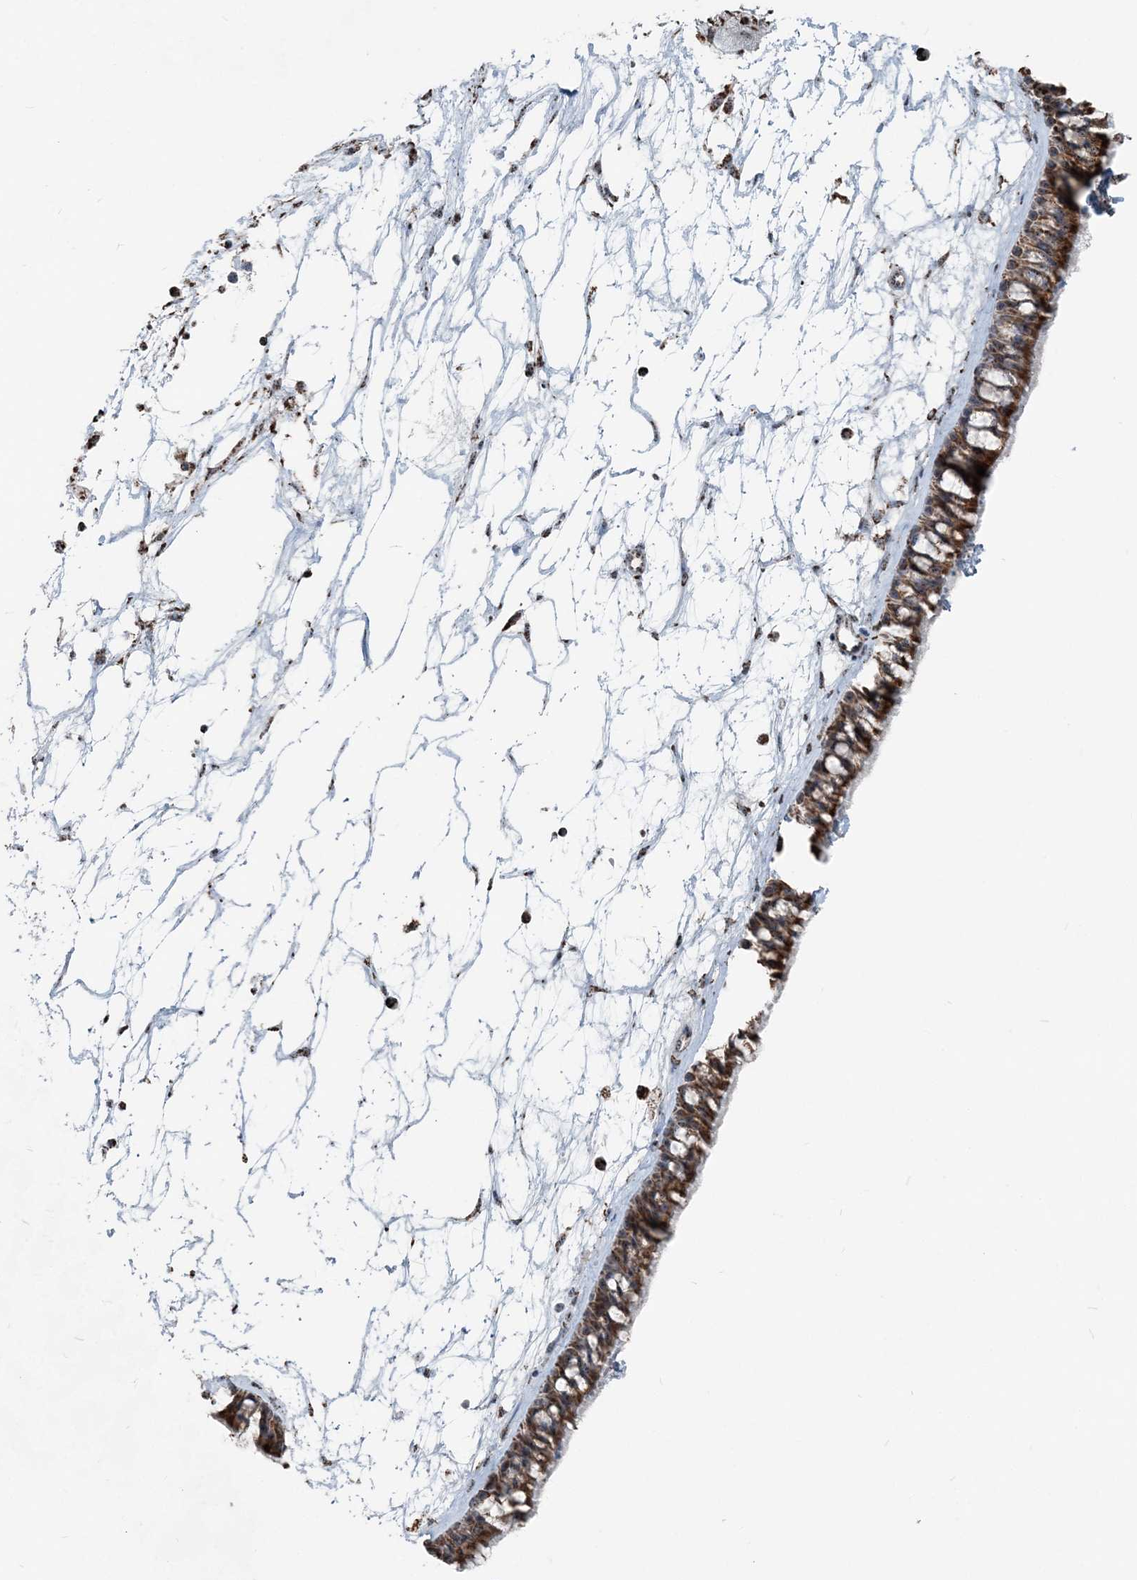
{"staining": {"intensity": "strong", "quantity": ">75%", "location": "cytoplasmic/membranous"}, "tissue": "nasopharynx", "cell_type": "Respiratory epithelial cells", "image_type": "normal", "snomed": [{"axis": "morphology", "description": "Normal tissue, NOS"}, {"axis": "topography", "description": "Nasopharynx"}], "caption": "Immunohistochemical staining of normal nasopharynx displays >75% levels of strong cytoplasmic/membranous protein positivity in approximately >75% of respiratory epithelial cells.", "gene": "SUCLG1", "patient": {"sex": "male", "age": 64}}